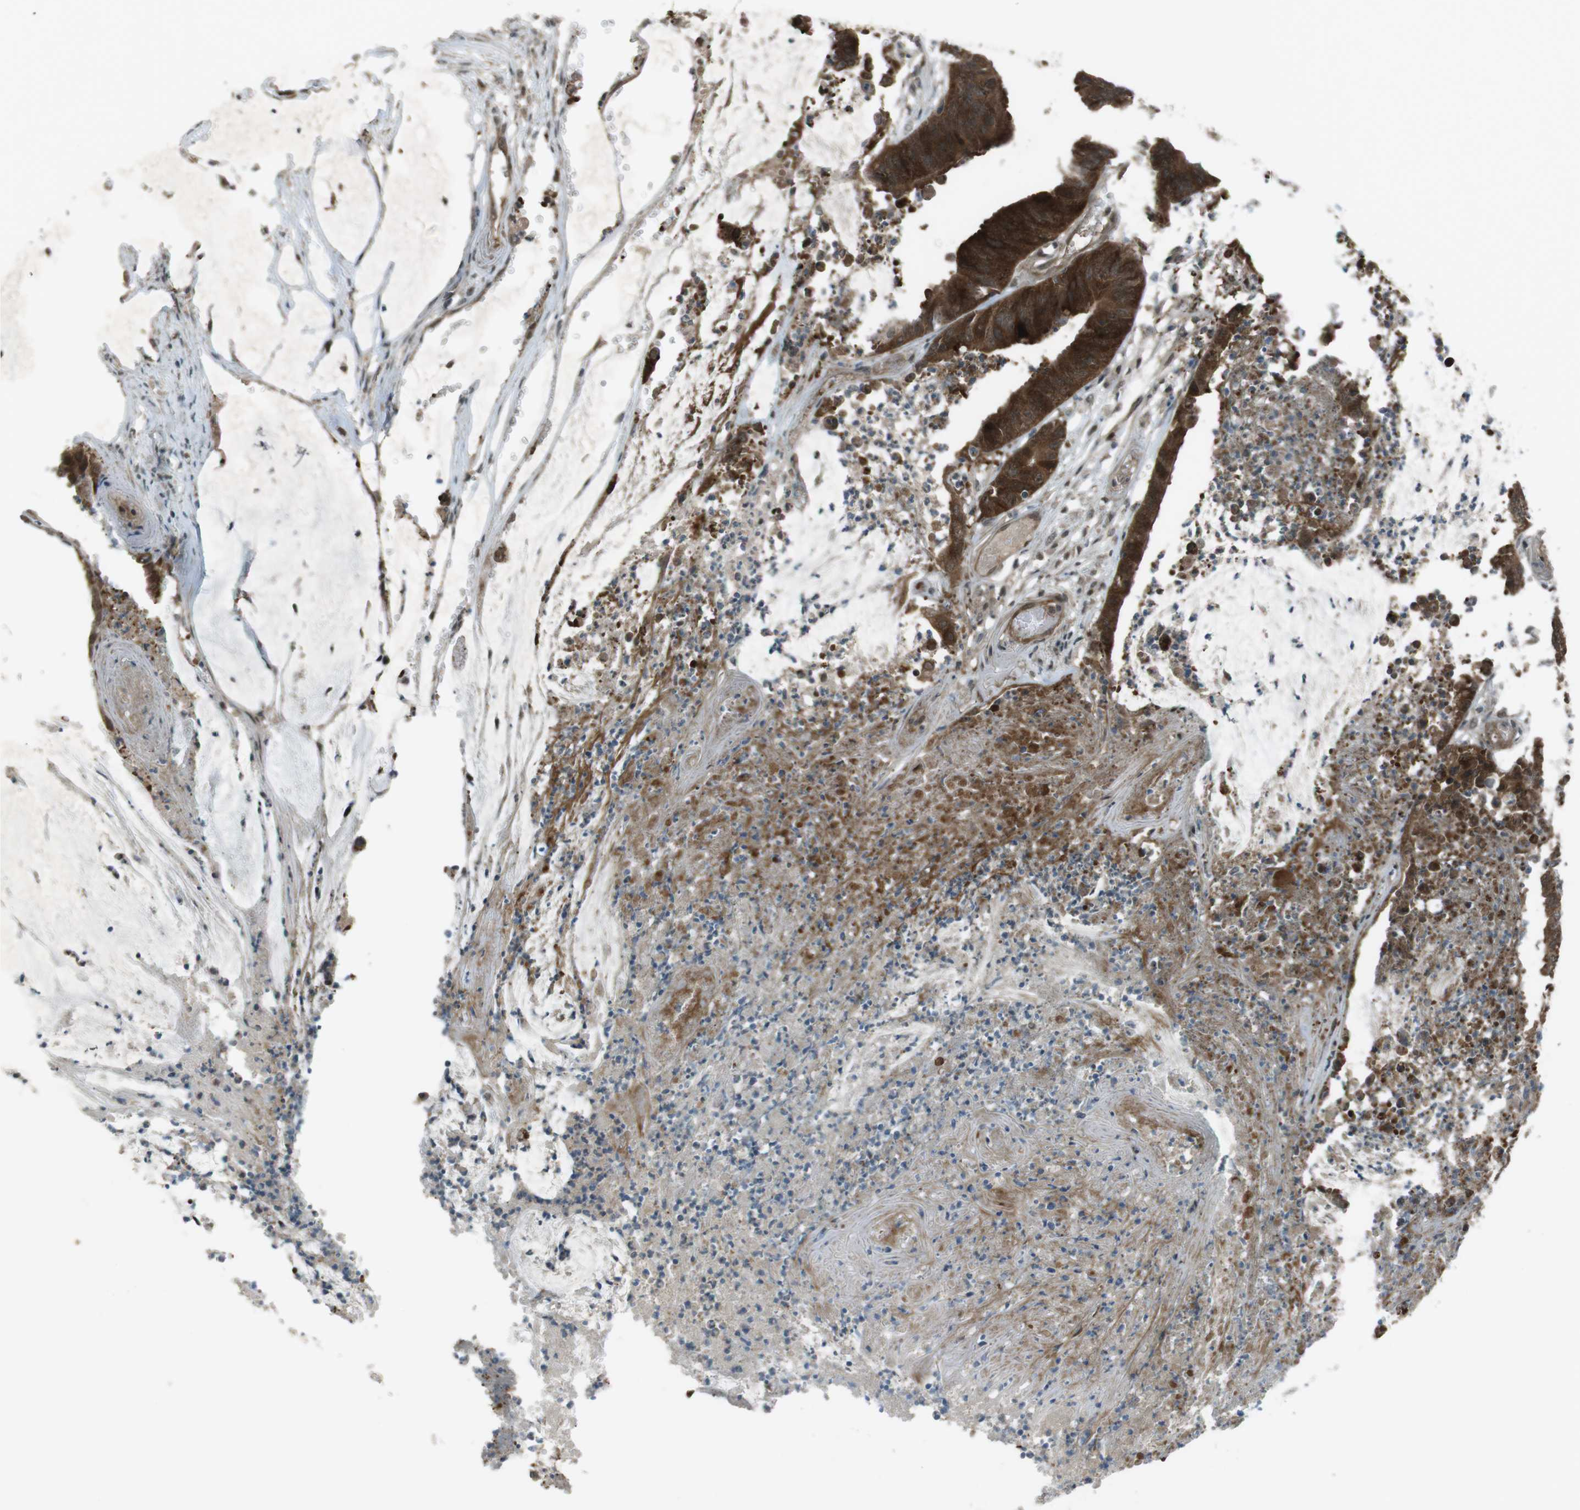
{"staining": {"intensity": "strong", "quantity": ">75%", "location": "cytoplasmic/membranous,nuclear"}, "tissue": "colorectal cancer", "cell_type": "Tumor cells", "image_type": "cancer", "snomed": [{"axis": "morphology", "description": "Adenocarcinoma, NOS"}, {"axis": "topography", "description": "Rectum"}], "caption": "Colorectal adenocarcinoma was stained to show a protein in brown. There is high levels of strong cytoplasmic/membranous and nuclear expression in about >75% of tumor cells.", "gene": "SLITRK5", "patient": {"sex": "female", "age": 66}}